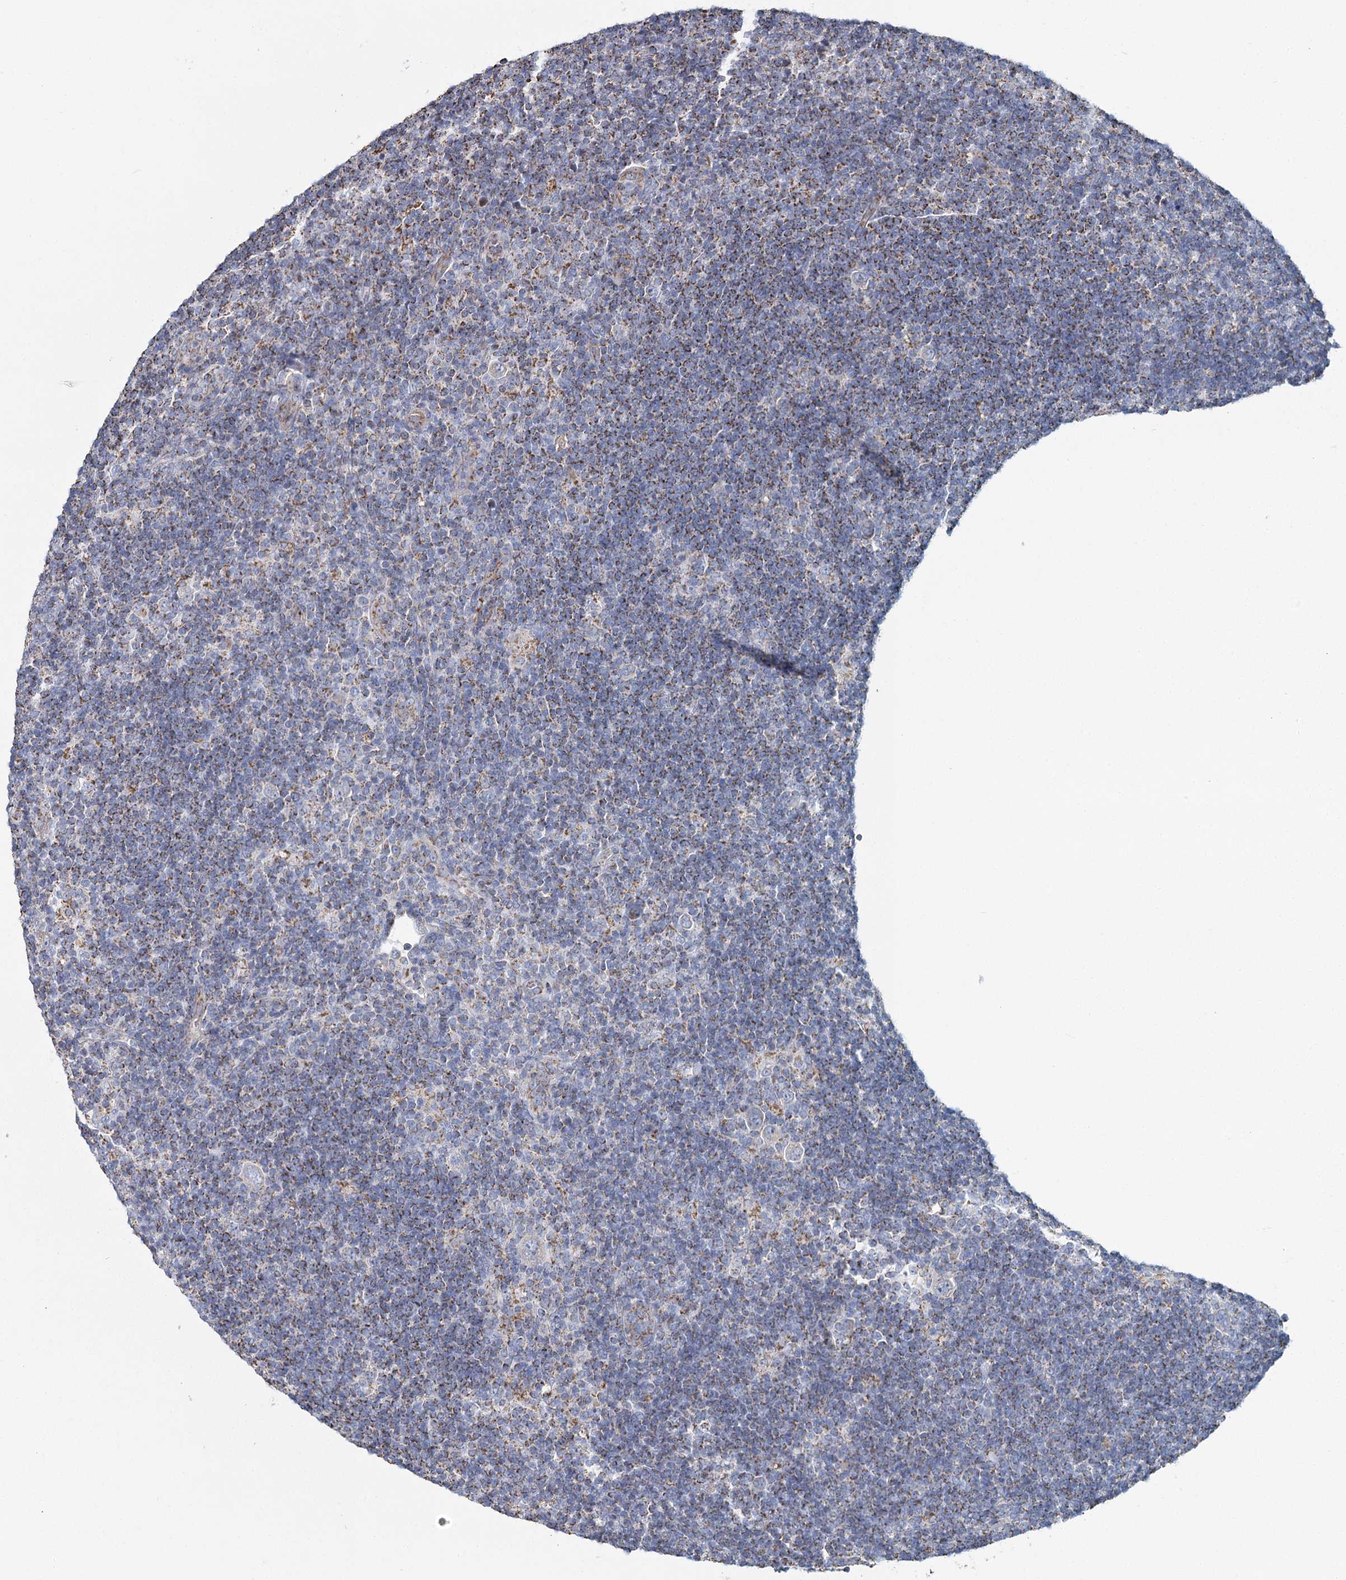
{"staining": {"intensity": "weak", "quantity": "<25%", "location": "cytoplasmic/membranous"}, "tissue": "lymphoma", "cell_type": "Tumor cells", "image_type": "cancer", "snomed": [{"axis": "morphology", "description": "Hodgkin's disease, NOS"}, {"axis": "topography", "description": "Lymph node"}], "caption": "Immunohistochemical staining of lymphoma shows no significant positivity in tumor cells.", "gene": "MRPL44", "patient": {"sex": "female", "age": 57}}